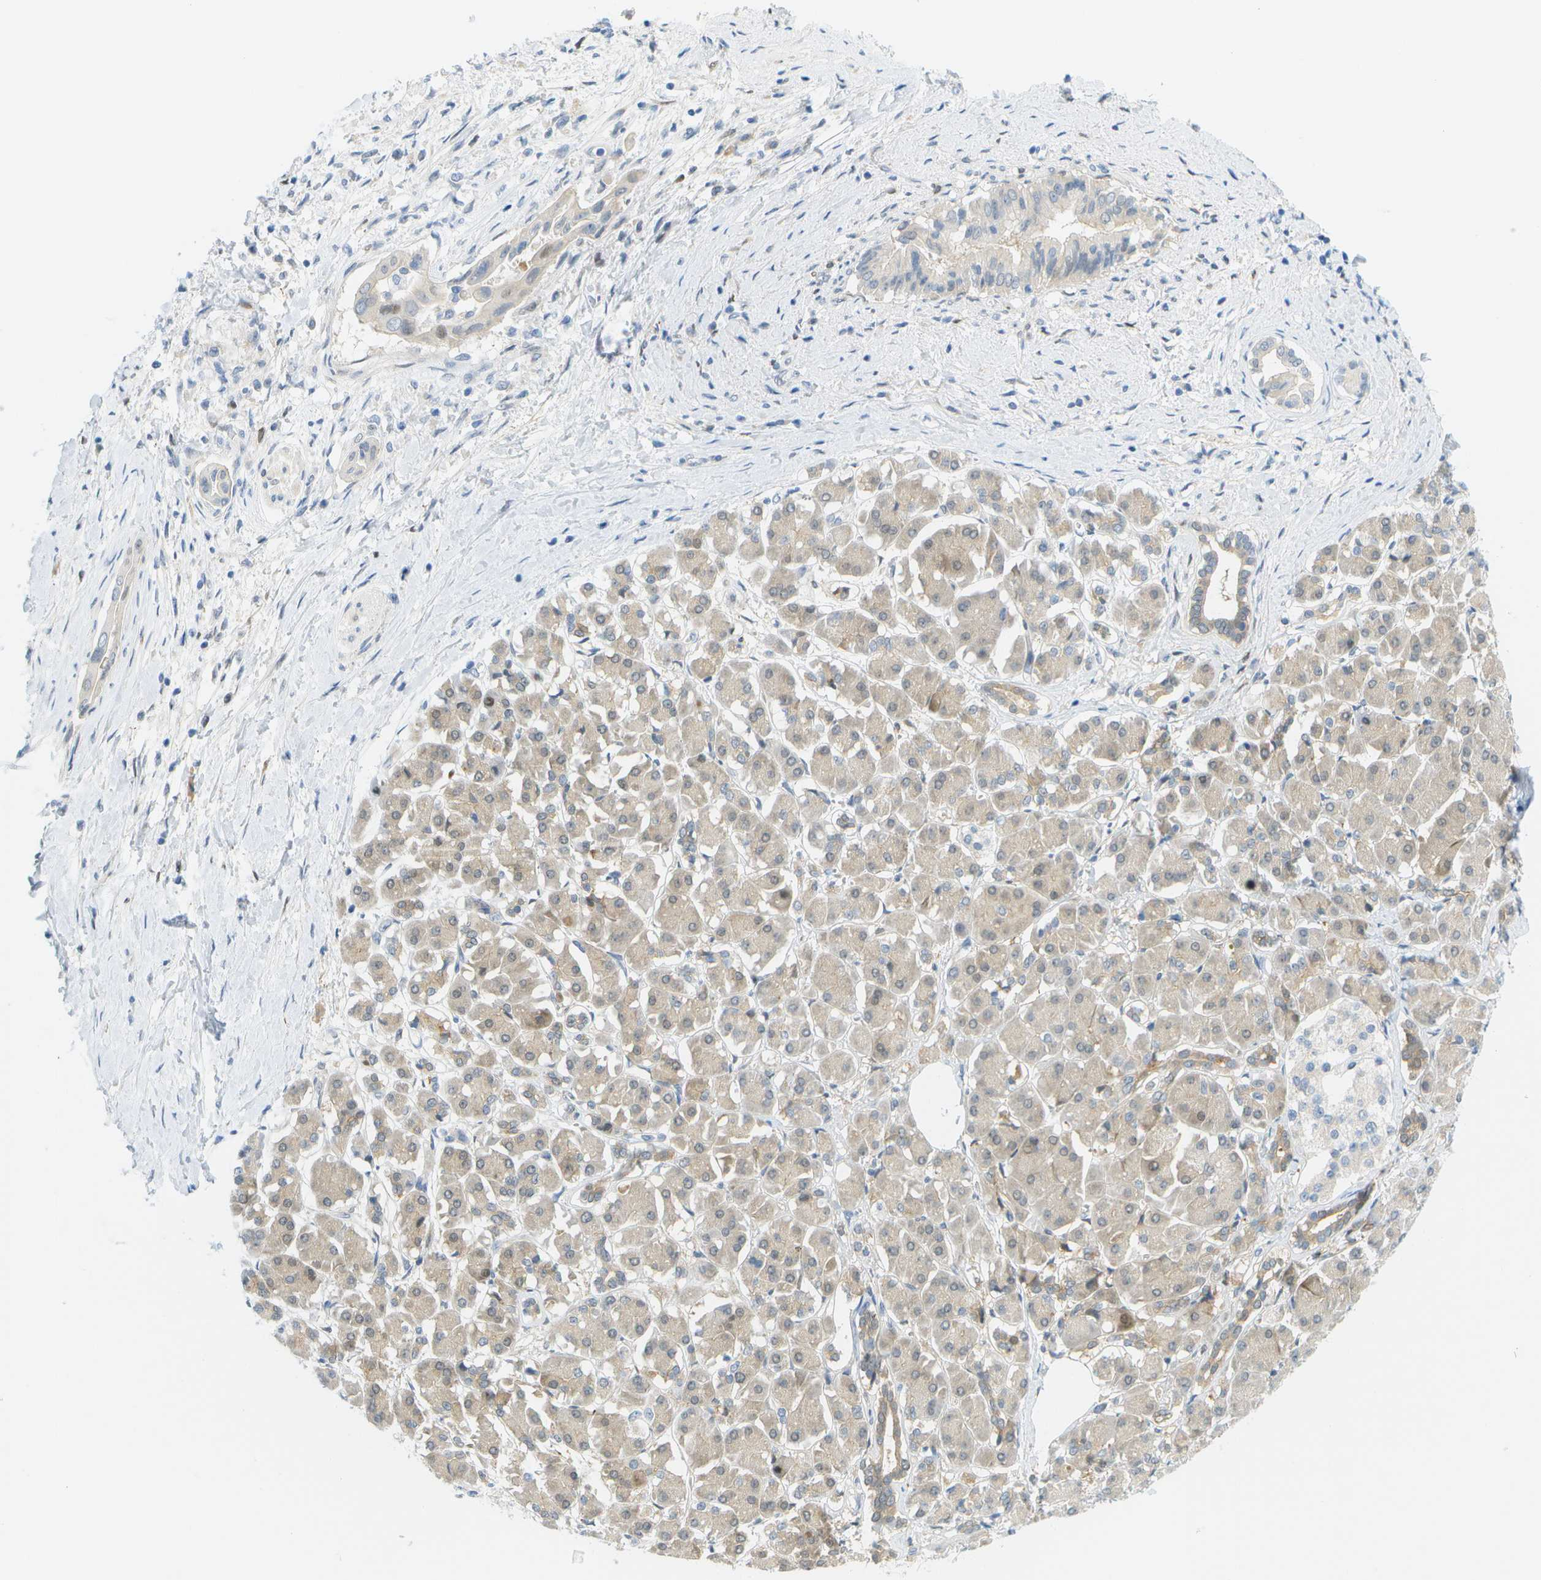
{"staining": {"intensity": "weak", "quantity": "<25%", "location": "cytoplasmic/membranous"}, "tissue": "pancreatic cancer", "cell_type": "Tumor cells", "image_type": "cancer", "snomed": [{"axis": "morphology", "description": "Adenocarcinoma, NOS"}, {"axis": "topography", "description": "Pancreas"}], "caption": "Histopathology image shows no protein positivity in tumor cells of pancreatic adenocarcinoma tissue.", "gene": "CUL9", "patient": {"sex": "male", "age": 55}}